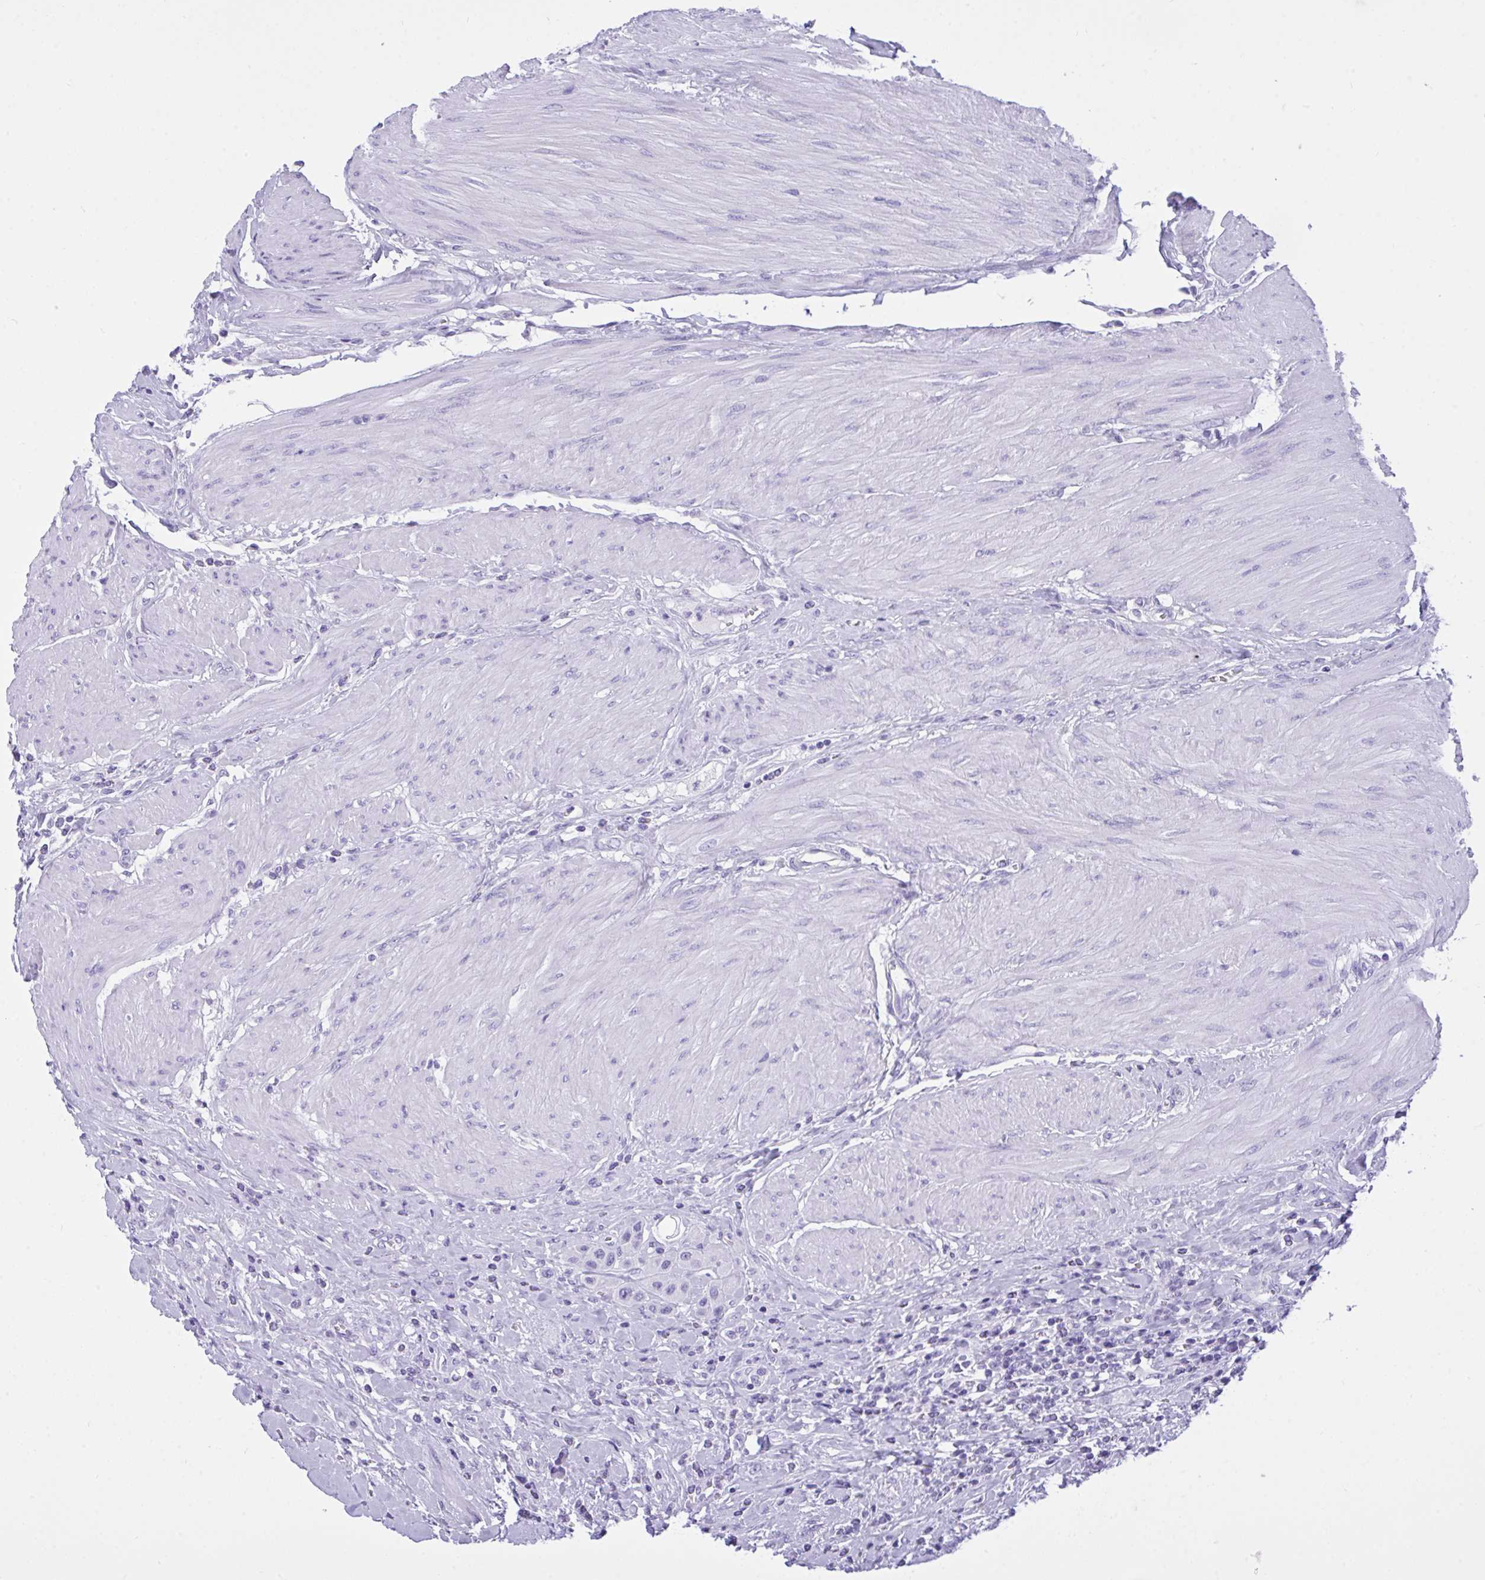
{"staining": {"intensity": "negative", "quantity": "none", "location": "none"}, "tissue": "urothelial cancer", "cell_type": "Tumor cells", "image_type": "cancer", "snomed": [{"axis": "morphology", "description": "Urothelial carcinoma, High grade"}, {"axis": "topography", "description": "Urinary bladder"}], "caption": "Tumor cells show no significant protein staining in high-grade urothelial carcinoma.", "gene": "TLN2", "patient": {"sex": "male", "age": 50}}